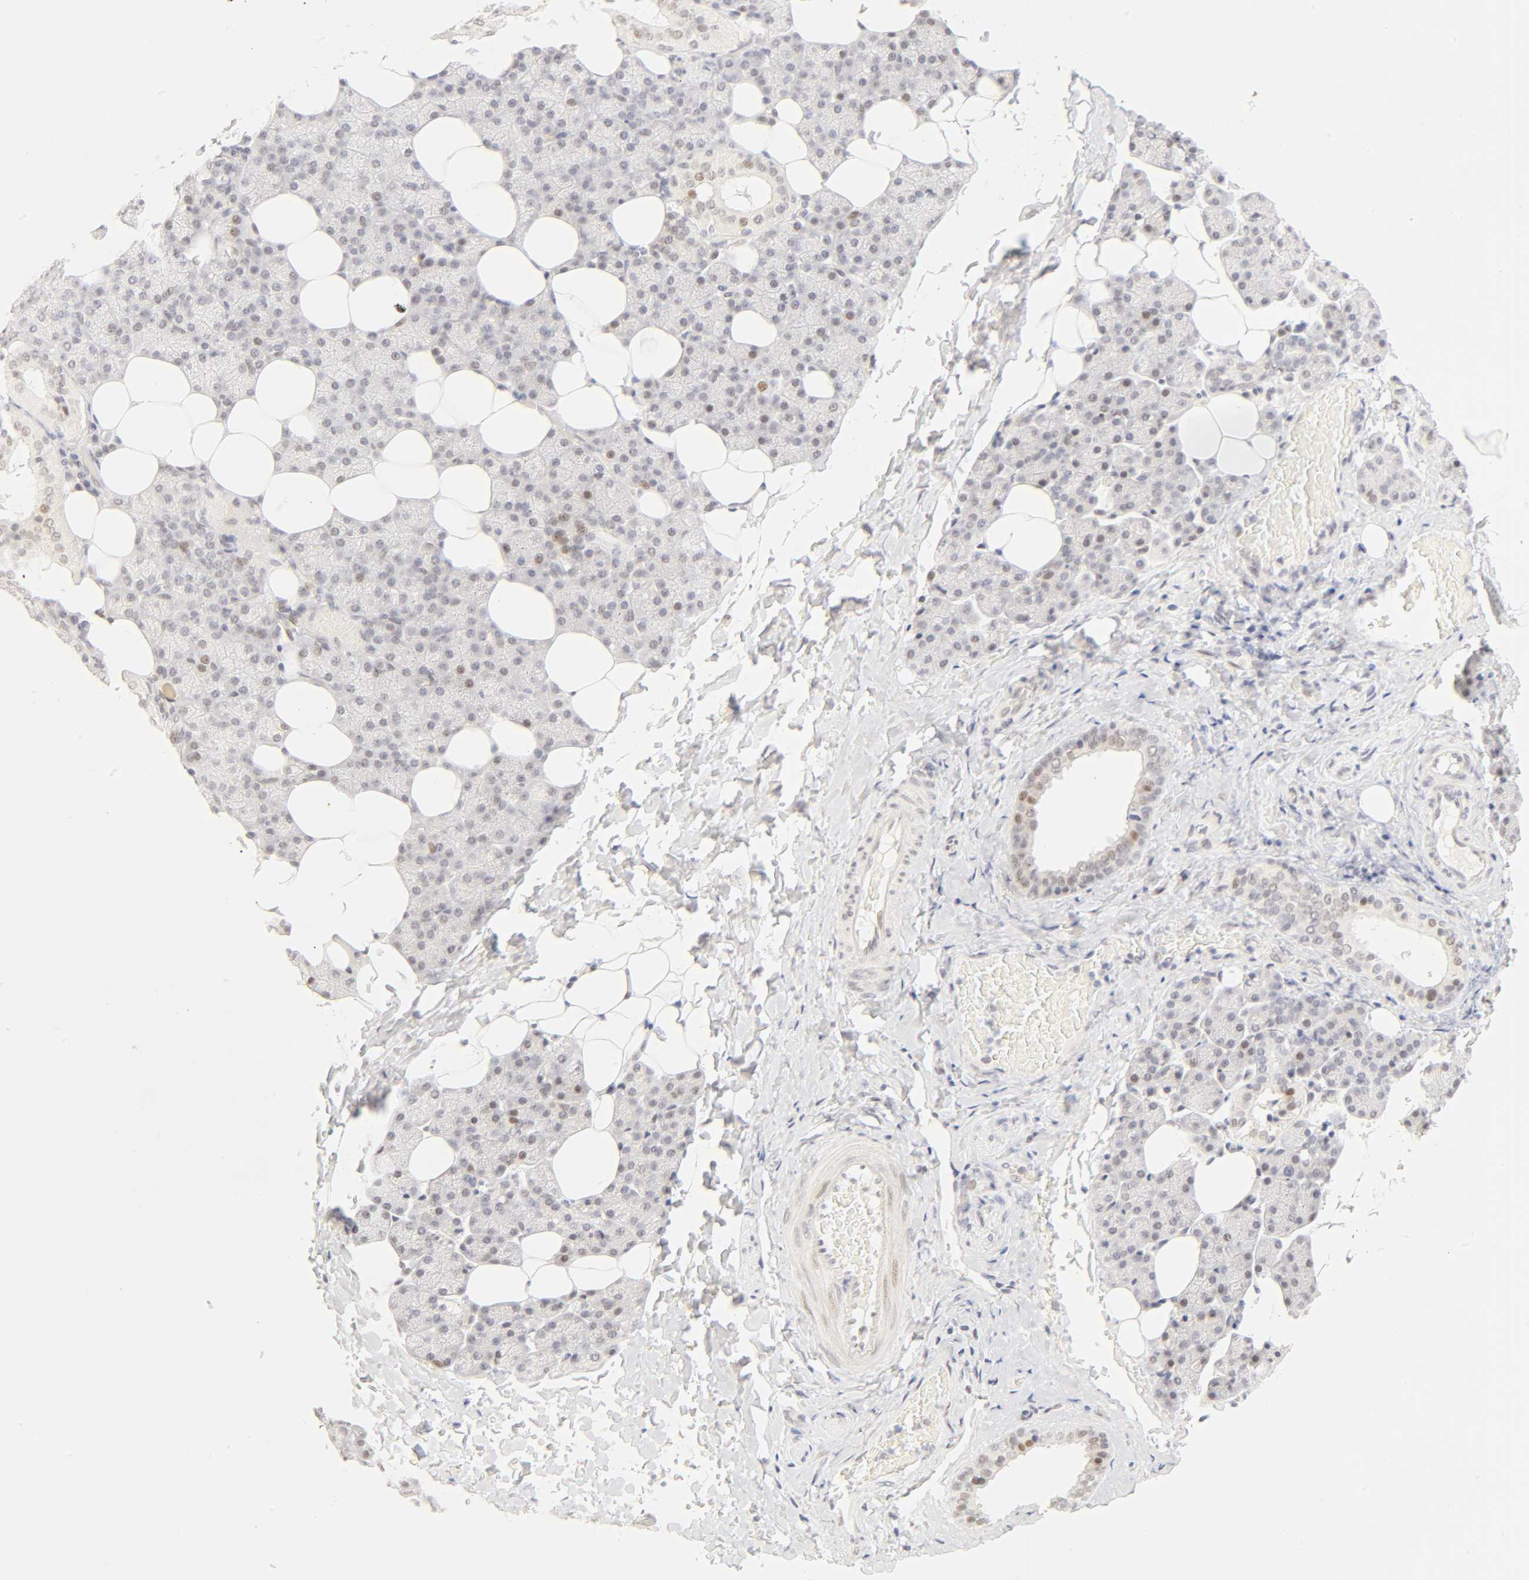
{"staining": {"intensity": "moderate", "quantity": "25%-75%", "location": "nuclear"}, "tissue": "salivary gland", "cell_type": "Glandular cells", "image_type": "normal", "snomed": [{"axis": "morphology", "description": "Normal tissue, NOS"}, {"axis": "topography", "description": "Lymph node"}, {"axis": "topography", "description": "Salivary gland"}], "caption": "Immunohistochemistry micrograph of unremarkable human salivary gland stained for a protein (brown), which displays medium levels of moderate nuclear positivity in approximately 25%-75% of glandular cells.", "gene": "MNAT1", "patient": {"sex": "male", "age": 8}}